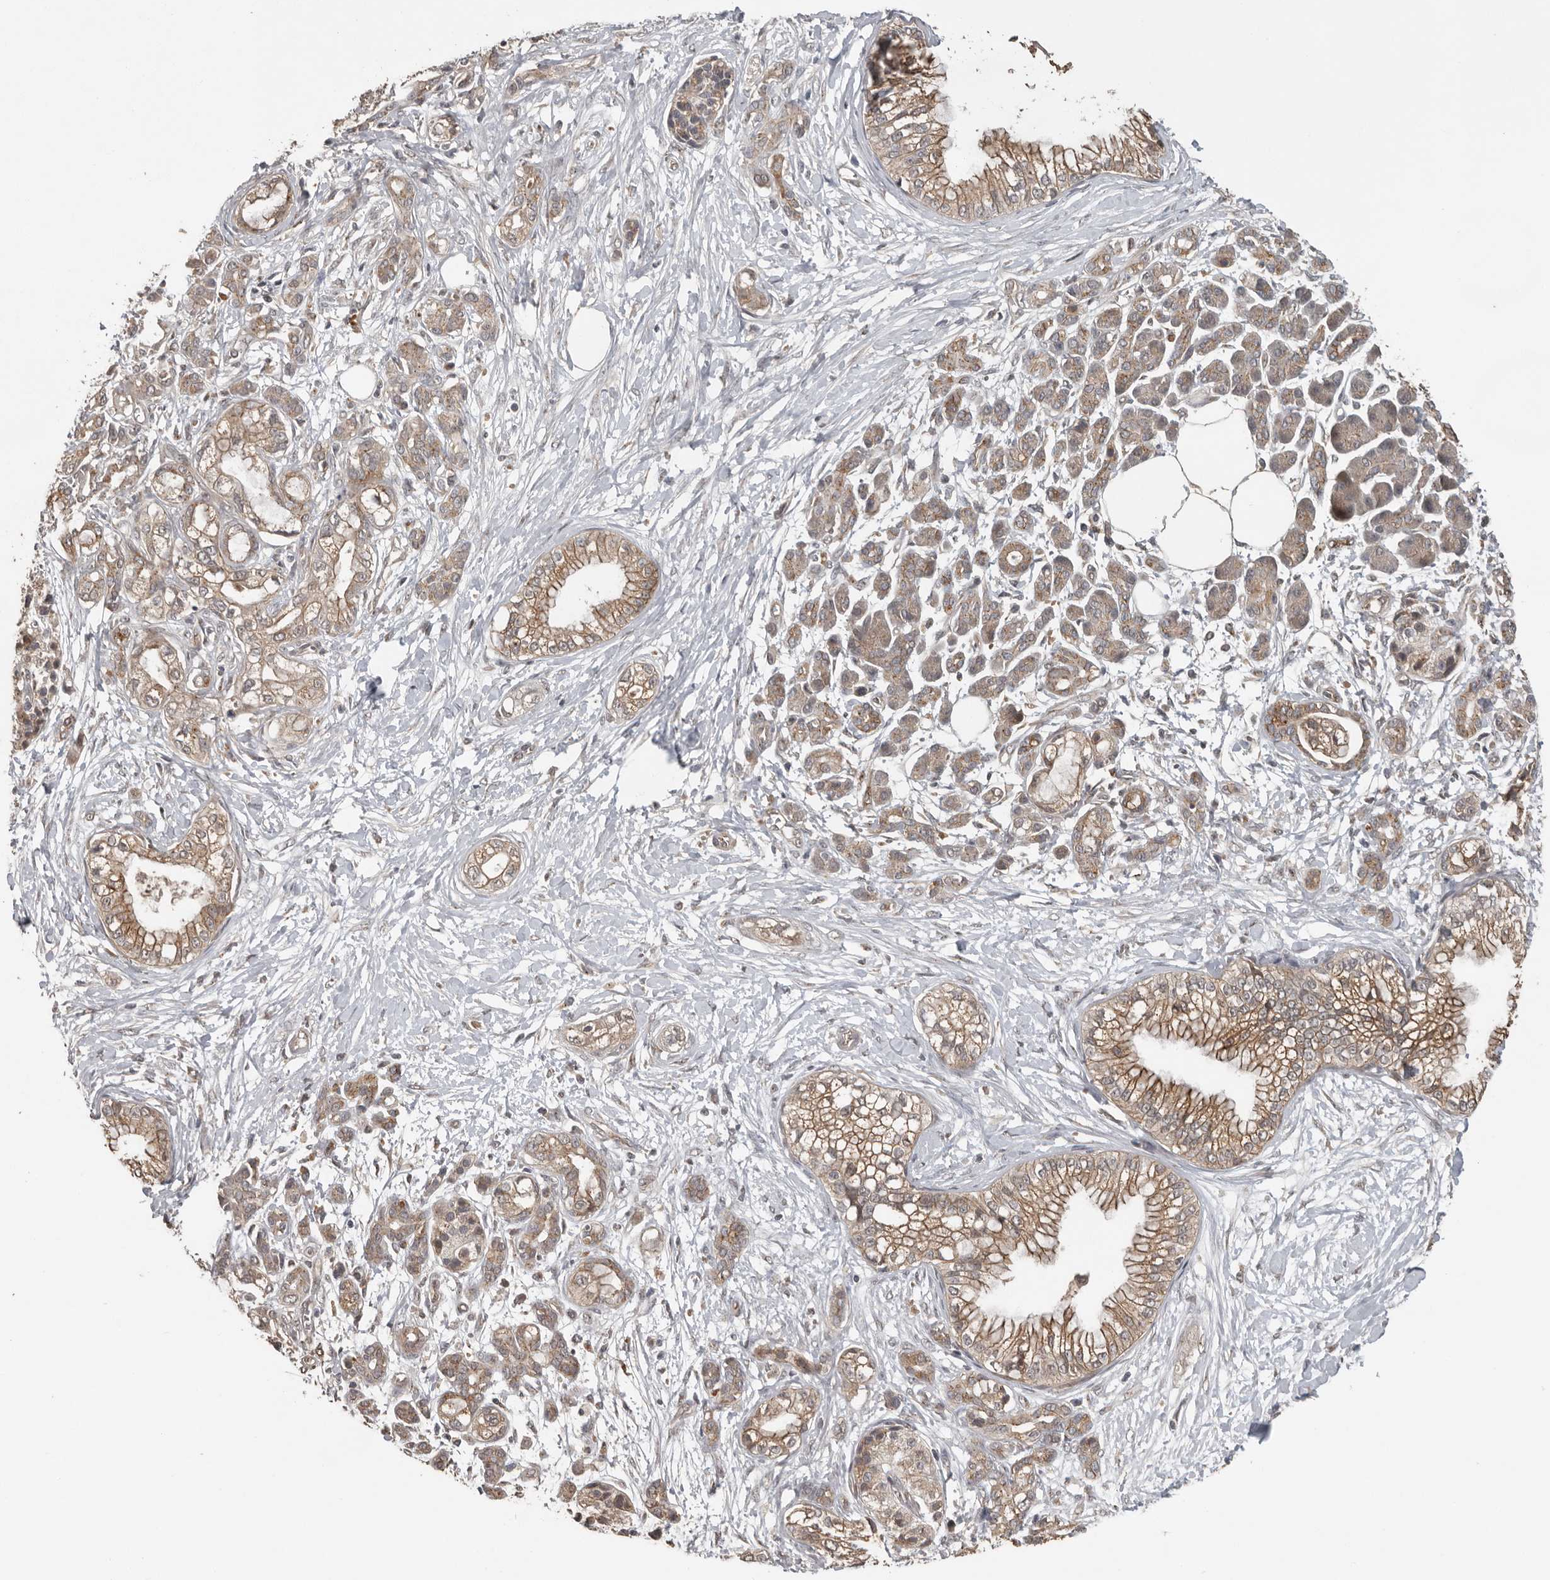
{"staining": {"intensity": "moderate", "quantity": ">75%", "location": "cytoplasmic/membranous"}, "tissue": "pancreatic cancer", "cell_type": "Tumor cells", "image_type": "cancer", "snomed": [{"axis": "morphology", "description": "Adenocarcinoma, NOS"}, {"axis": "topography", "description": "Pancreas"}], "caption": "Moderate cytoplasmic/membranous positivity for a protein is seen in approximately >75% of tumor cells of adenocarcinoma (pancreatic) using IHC.", "gene": "CEP350", "patient": {"sex": "male", "age": 68}}